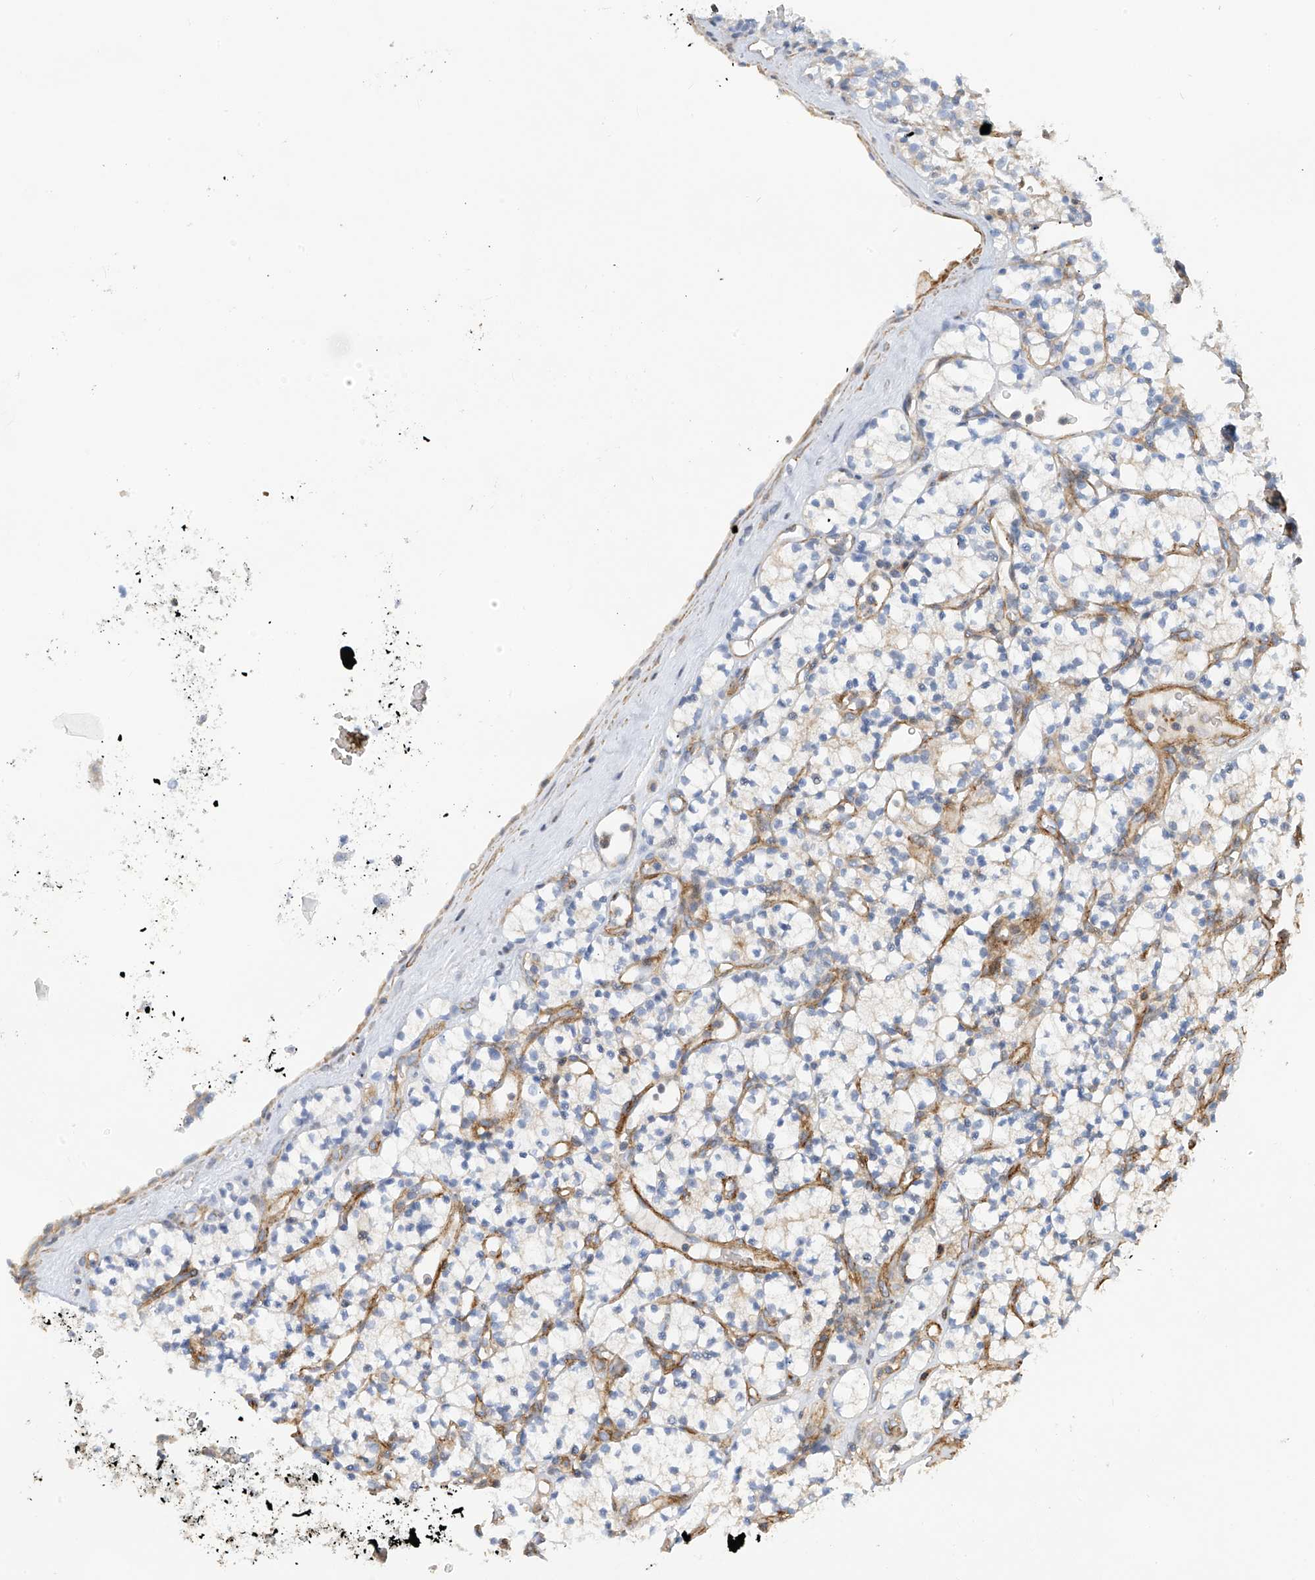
{"staining": {"intensity": "negative", "quantity": "none", "location": "none"}, "tissue": "renal cancer", "cell_type": "Tumor cells", "image_type": "cancer", "snomed": [{"axis": "morphology", "description": "Adenocarcinoma, NOS"}, {"axis": "topography", "description": "Kidney"}], "caption": "Immunohistochemical staining of human renal cancer (adenocarcinoma) demonstrates no significant expression in tumor cells.", "gene": "SLC43A3", "patient": {"sex": "male", "age": 77}}